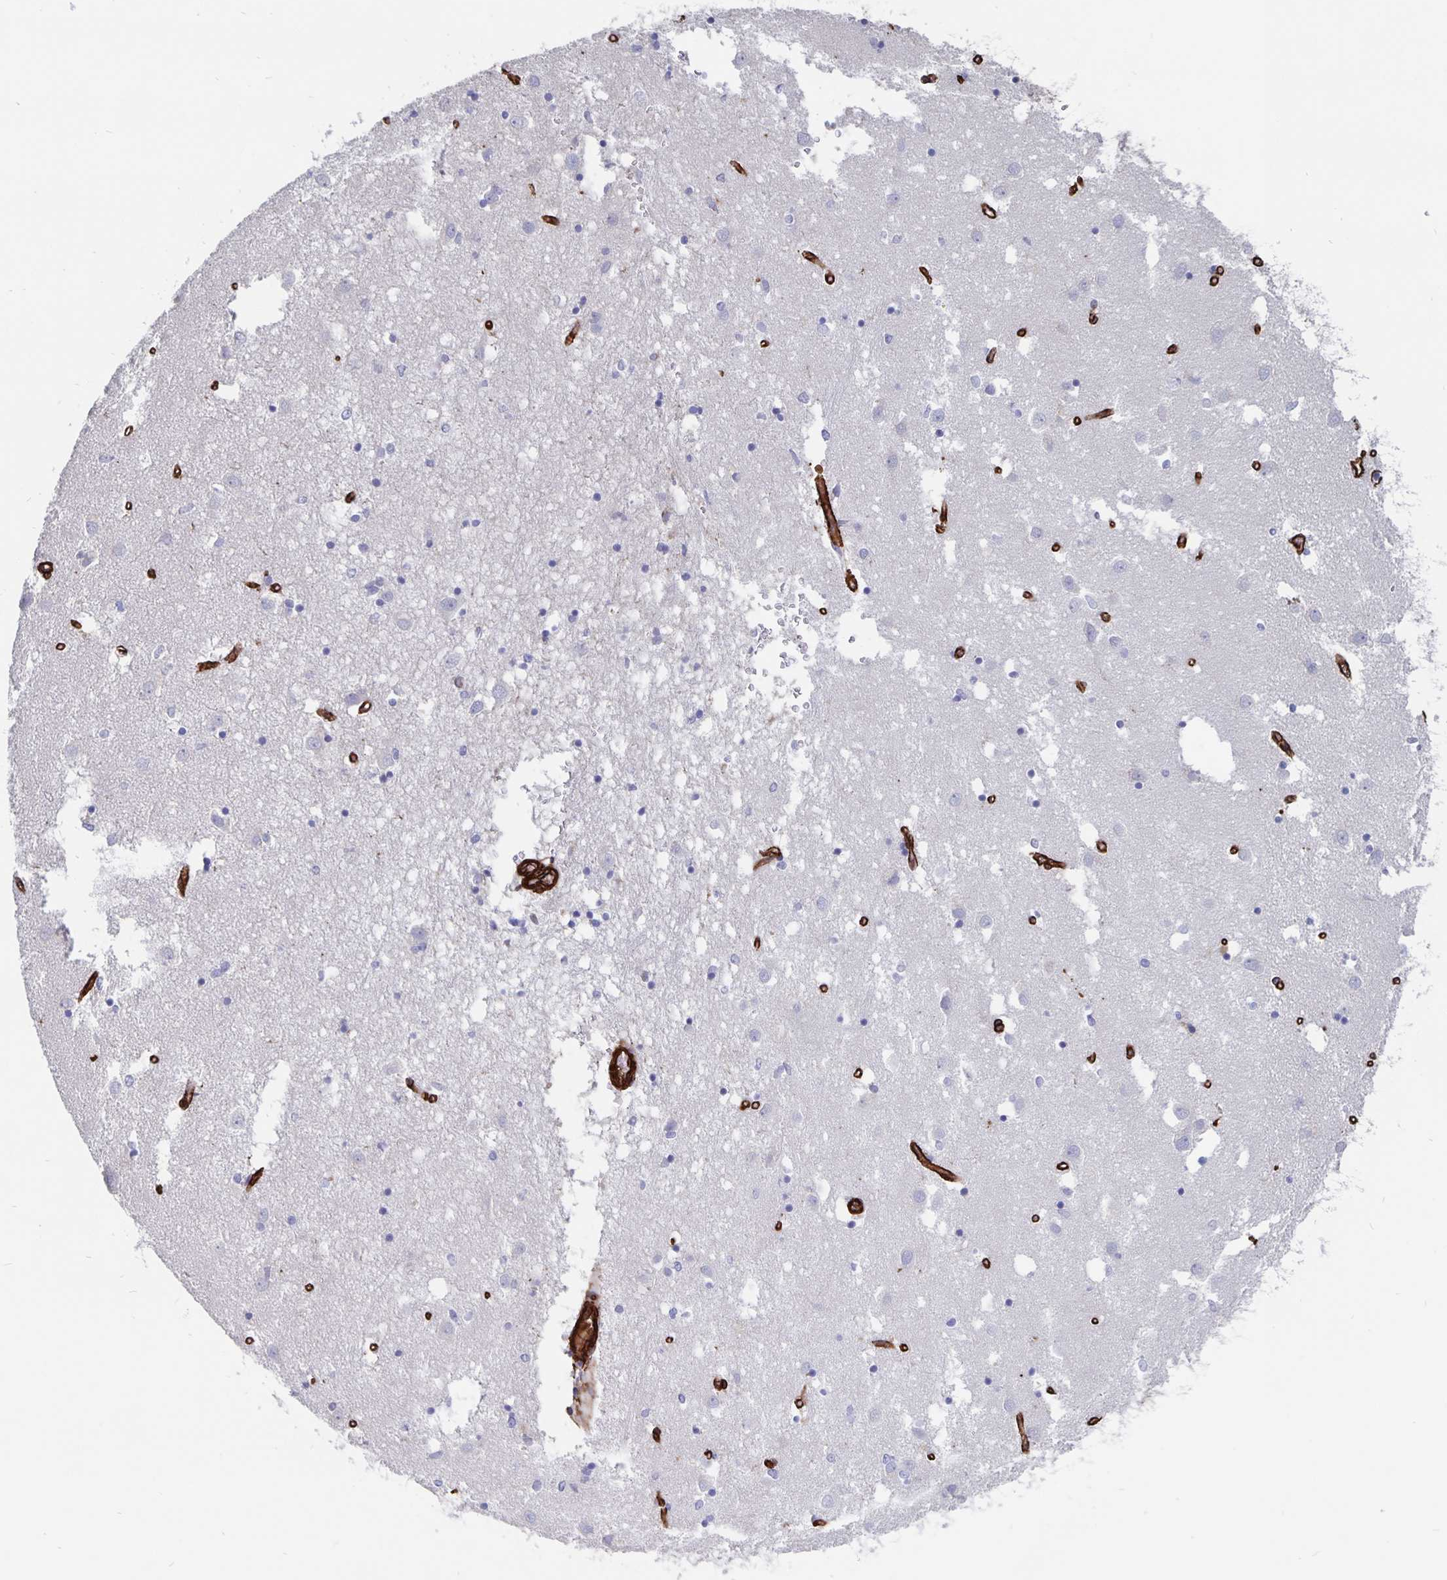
{"staining": {"intensity": "negative", "quantity": "none", "location": "none"}, "tissue": "caudate", "cell_type": "Glial cells", "image_type": "normal", "snomed": [{"axis": "morphology", "description": "Normal tissue, NOS"}, {"axis": "topography", "description": "Lateral ventricle wall"}], "caption": "This is a histopathology image of immunohistochemistry (IHC) staining of normal caudate, which shows no expression in glial cells.", "gene": "DCHS2", "patient": {"sex": "male", "age": 70}}